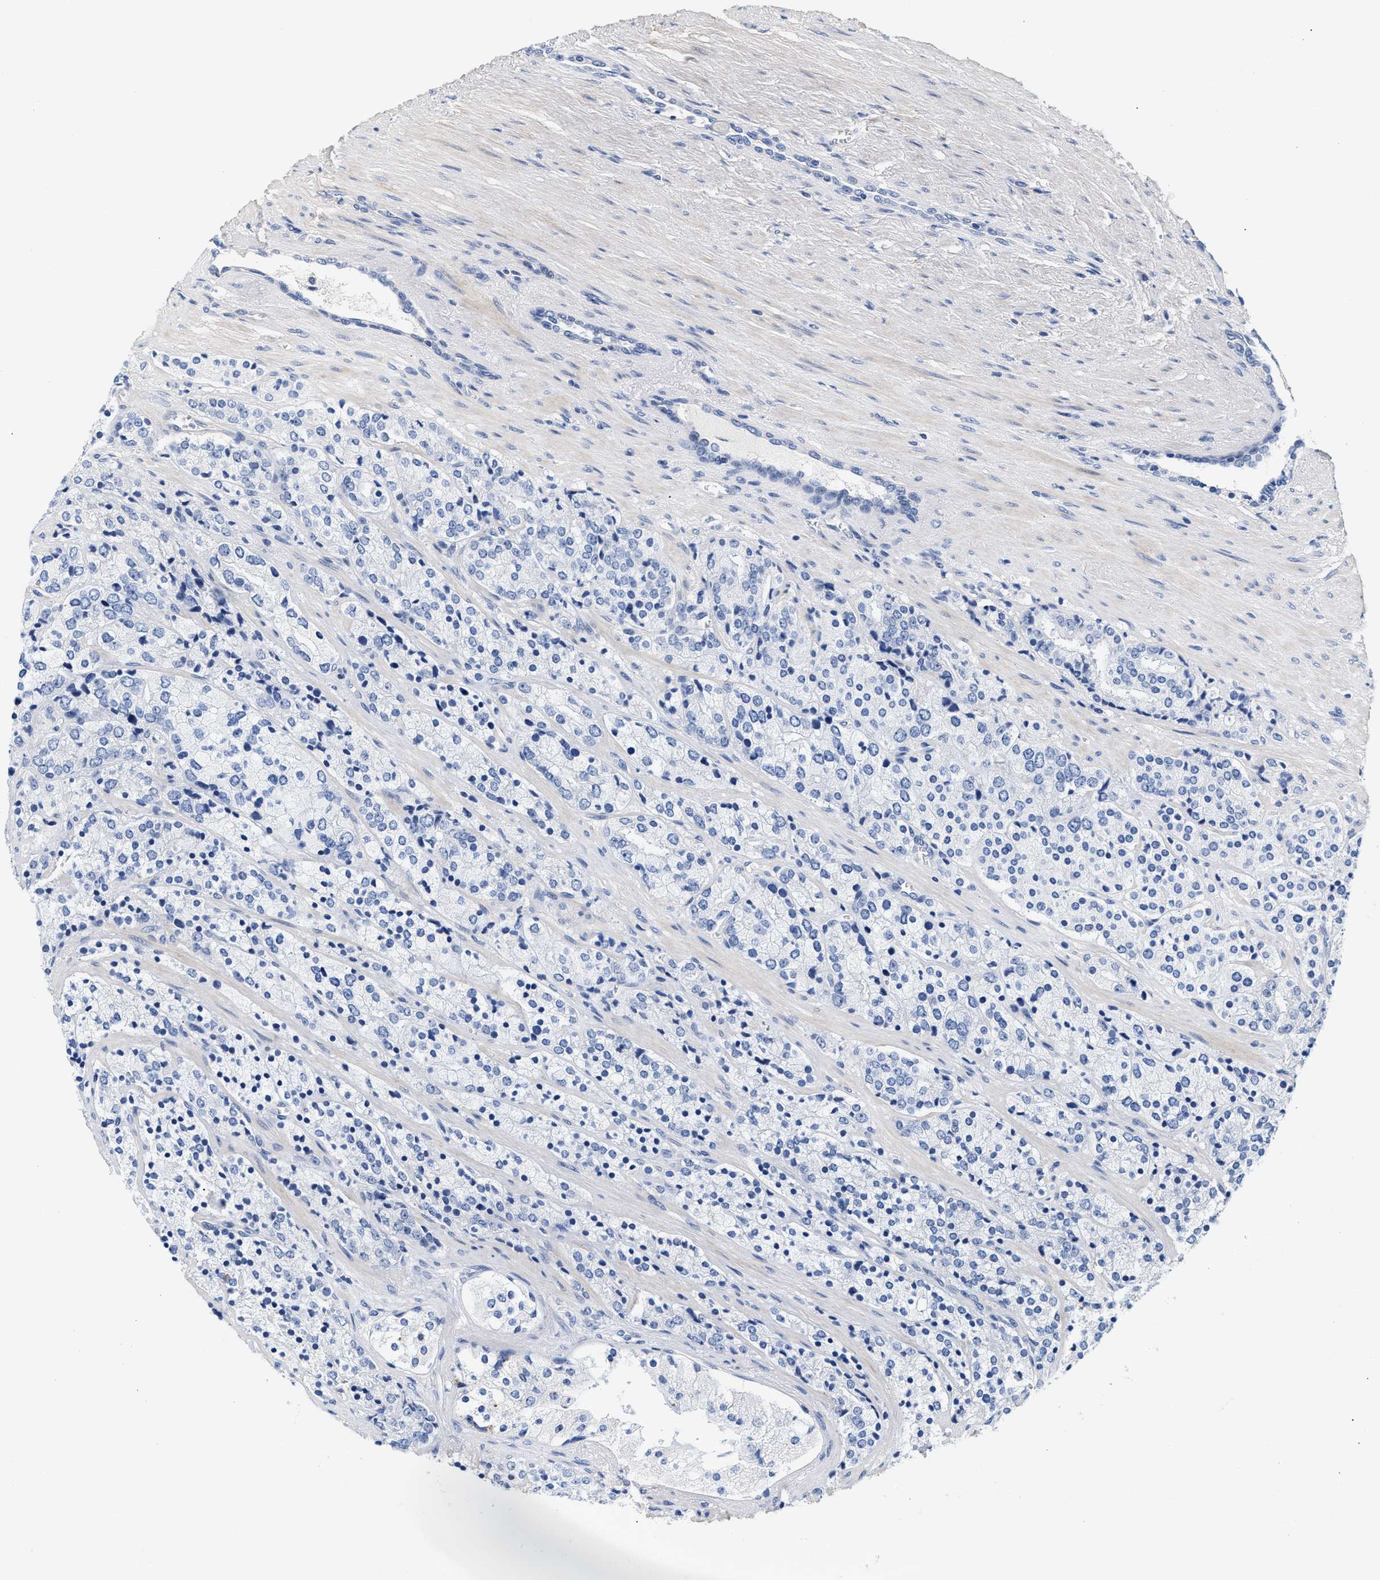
{"staining": {"intensity": "negative", "quantity": "none", "location": "none"}, "tissue": "prostate cancer", "cell_type": "Tumor cells", "image_type": "cancer", "snomed": [{"axis": "morphology", "description": "Adenocarcinoma, High grade"}, {"axis": "topography", "description": "Prostate"}], "caption": "The image demonstrates no significant expression in tumor cells of prostate cancer (adenocarcinoma (high-grade)).", "gene": "ACTL7B", "patient": {"sex": "male", "age": 71}}